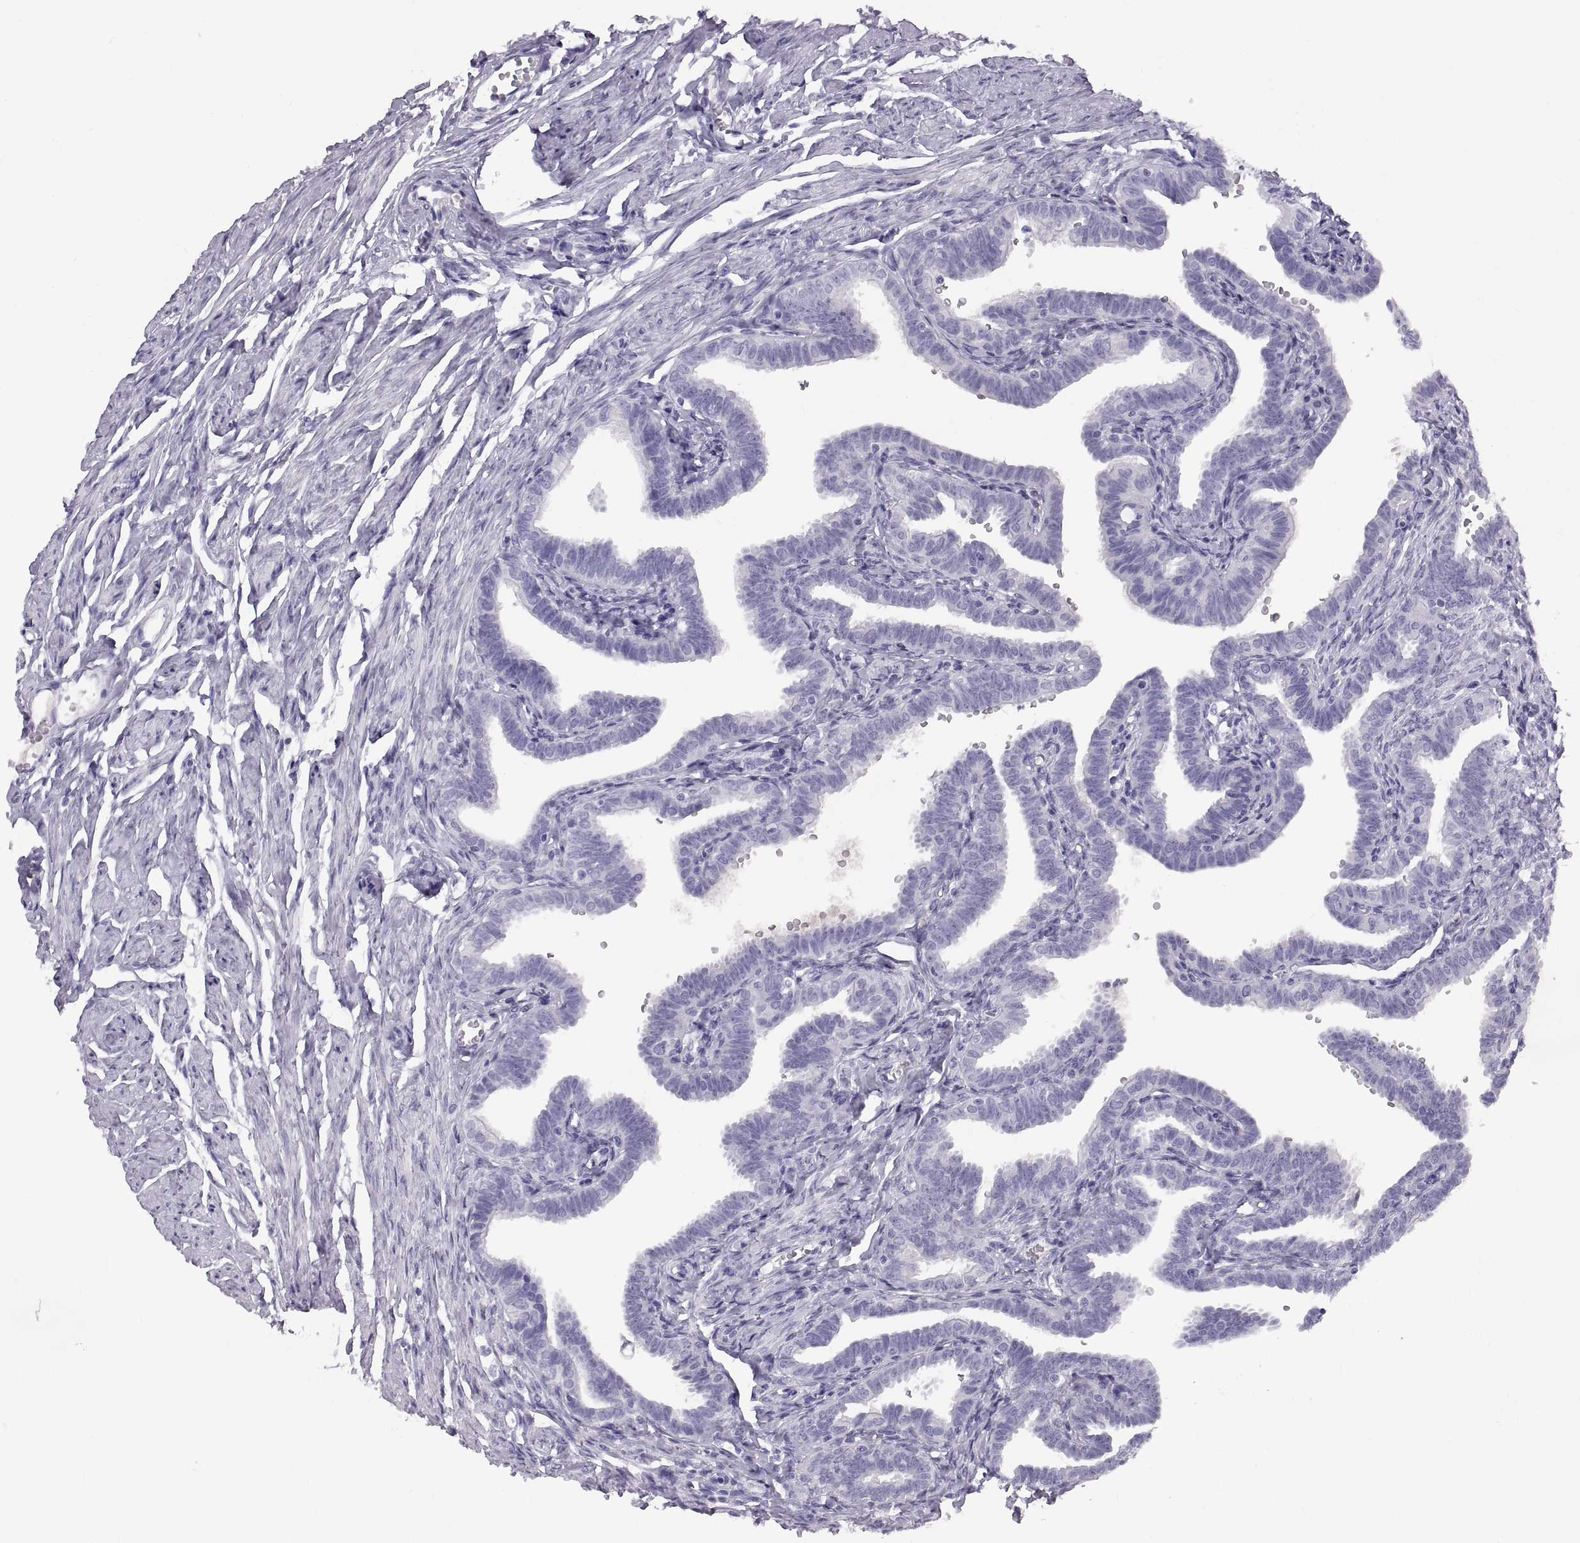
{"staining": {"intensity": "negative", "quantity": "none", "location": "none"}, "tissue": "fallopian tube", "cell_type": "Glandular cells", "image_type": "normal", "snomed": [{"axis": "morphology", "description": "Normal tissue, NOS"}, {"axis": "topography", "description": "Fallopian tube"}, {"axis": "topography", "description": "Ovary"}], "caption": "Immunohistochemistry of normal fallopian tube reveals no expression in glandular cells. (Stains: DAB (3,3'-diaminobenzidine) immunohistochemistry with hematoxylin counter stain, Microscopy: brightfield microscopy at high magnification).", "gene": "WFDC8", "patient": {"sex": "female", "age": 57}}